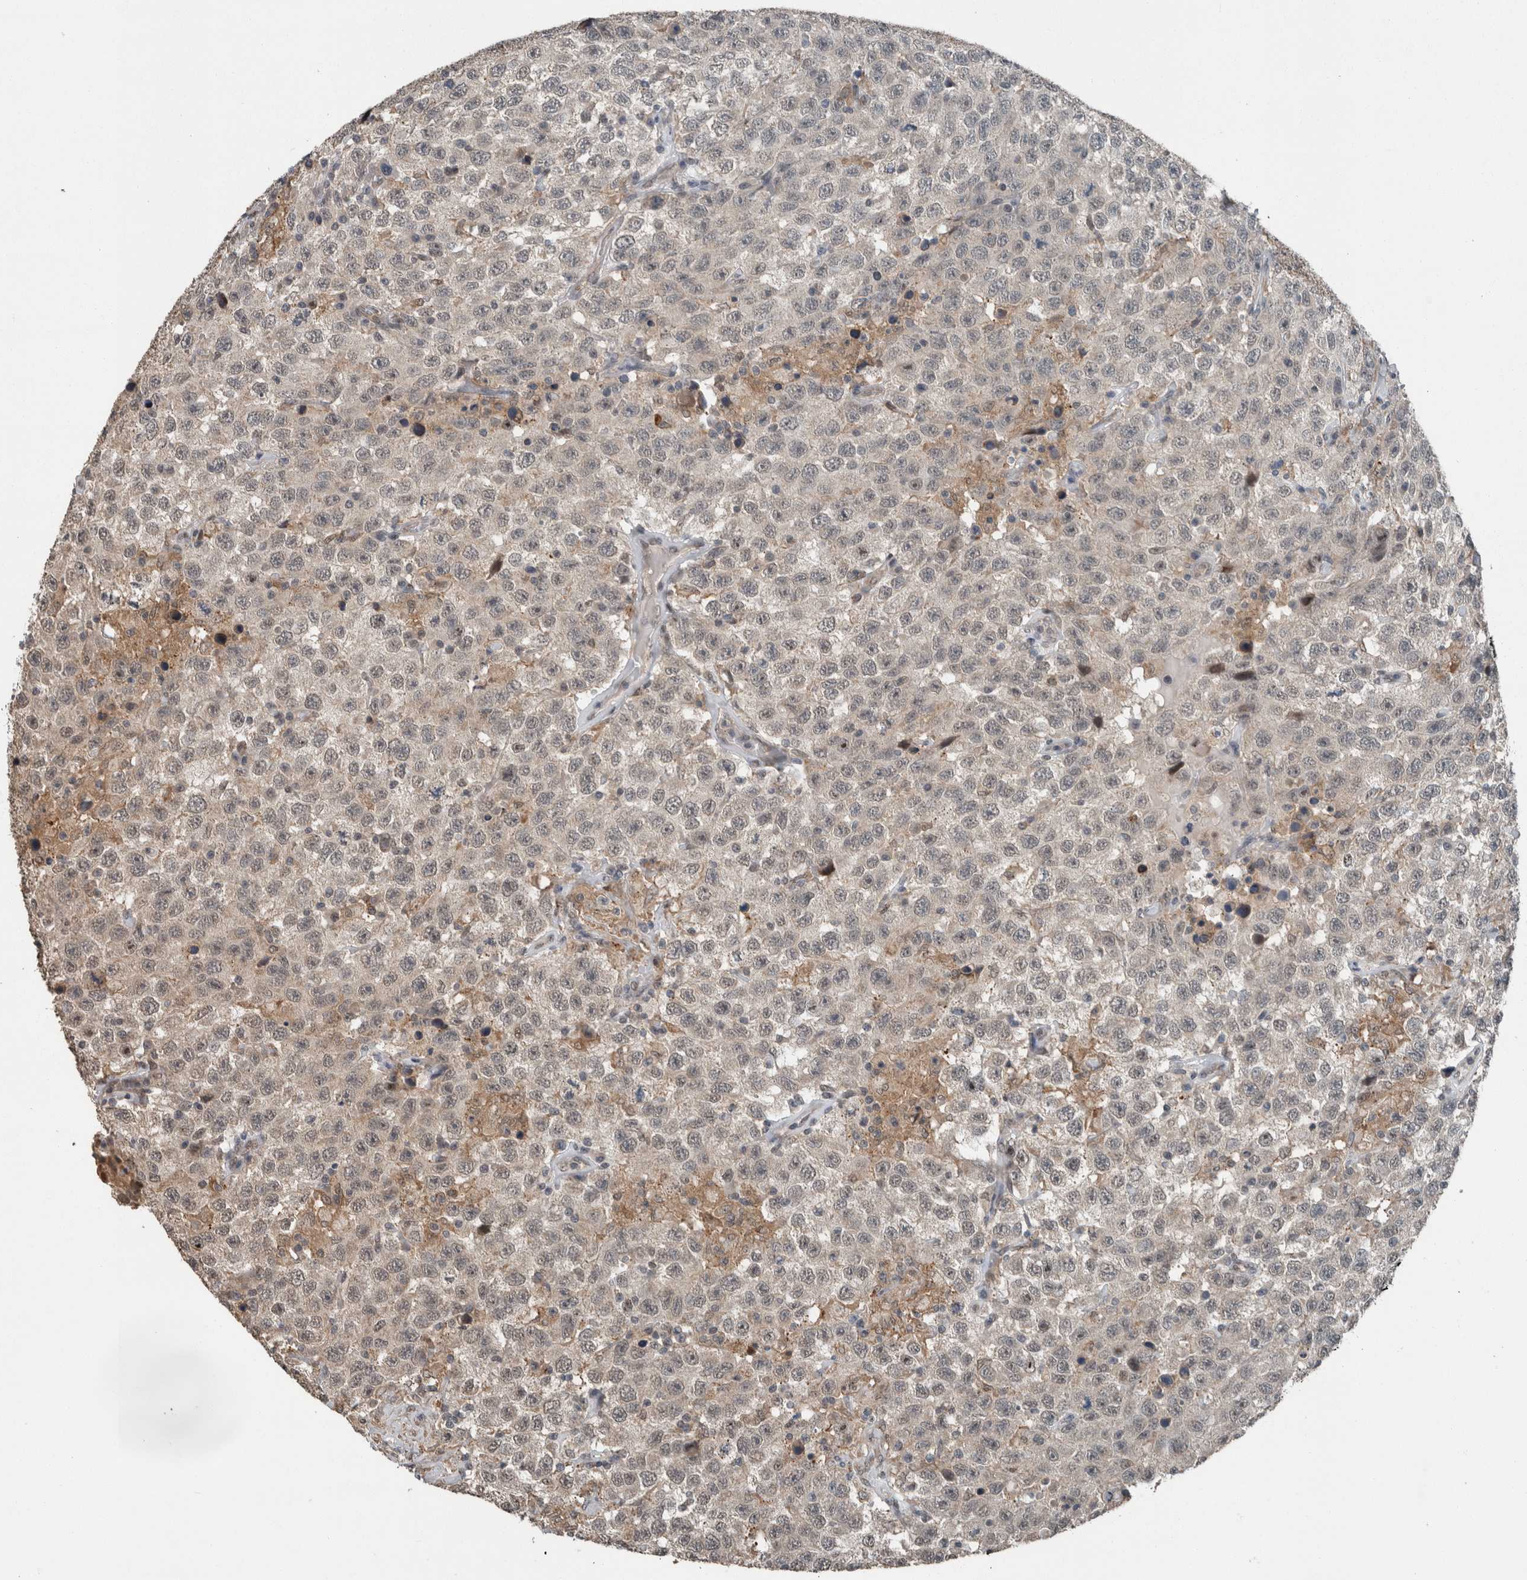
{"staining": {"intensity": "negative", "quantity": "none", "location": "none"}, "tissue": "testis cancer", "cell_type": "Tumor cells", "image_type": "cancer", "snomed": [{"axis": "morphology", "description": "Seminoma, NOS"}, {"axis": "topography", "description": "Testis"}], "caption": "Tumor cells show no significant positivity in testis cancer (seminoma). (Brightfield microscopy of DAB immunohistochemistry at high magnification).", "gene": "MYO1E", "patient": {"sex": "male", "age": 41}}